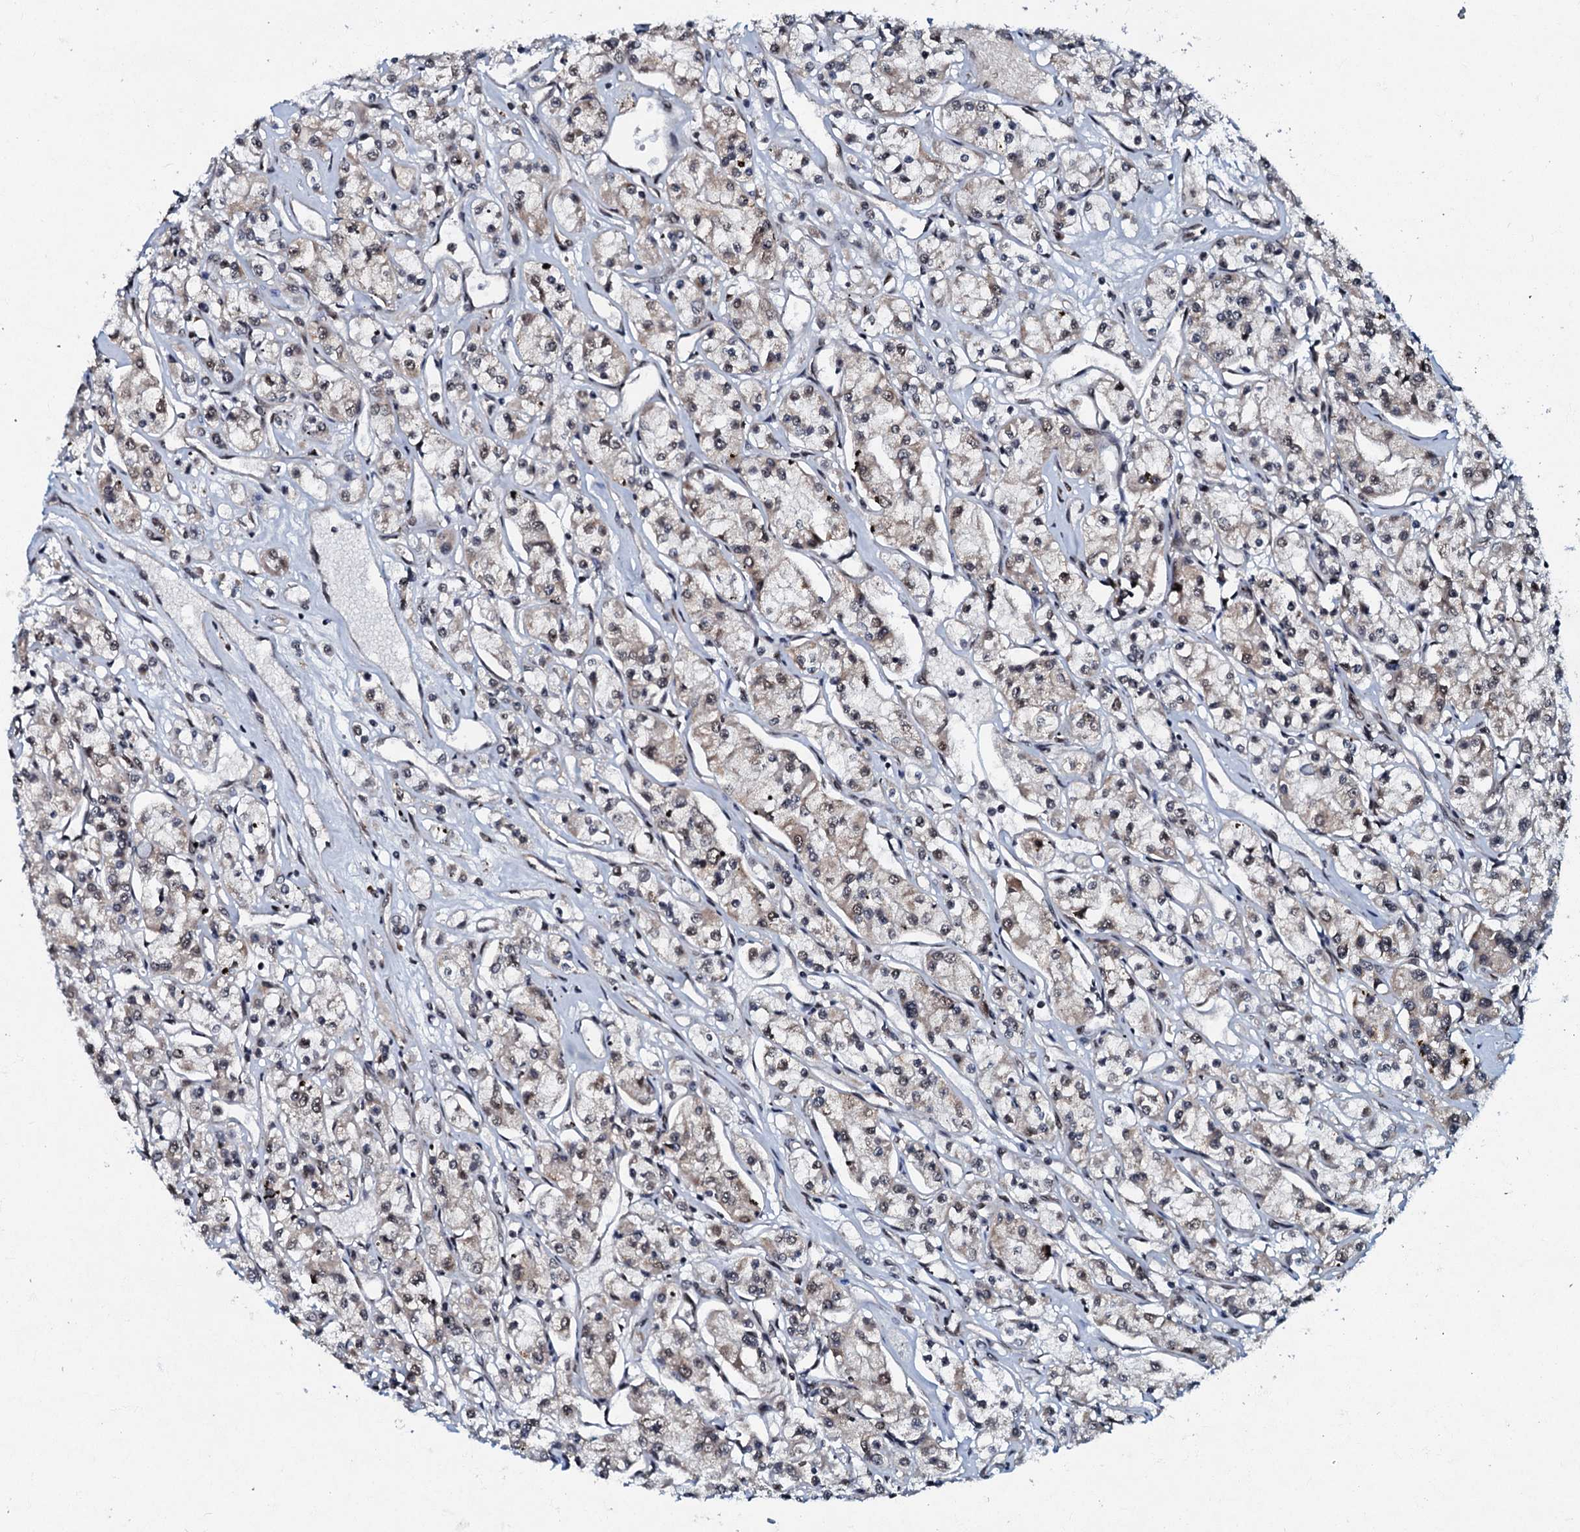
{"staining": {"intensity": "moderate", "quantity": "25%-75%", "location": "cytoplasmic/membranous,nuclear"}, "tissue": "renal cancer", "cell_type": "Tumor cells", "image_type": "cancer", "snomed": [{"axis": "morphology", "description": "Adenocarcinoma, NOS"}, {"axis": "topography", "description": "Kidney"}], "caption": "A brown stain shows moderate cytoplasmic/membranous and nuclear expression of a protein in adenocarcinoma (renal) tumor cells.", "gene": "C18orf32", "patient": {"sex": "female", "age": 59}}